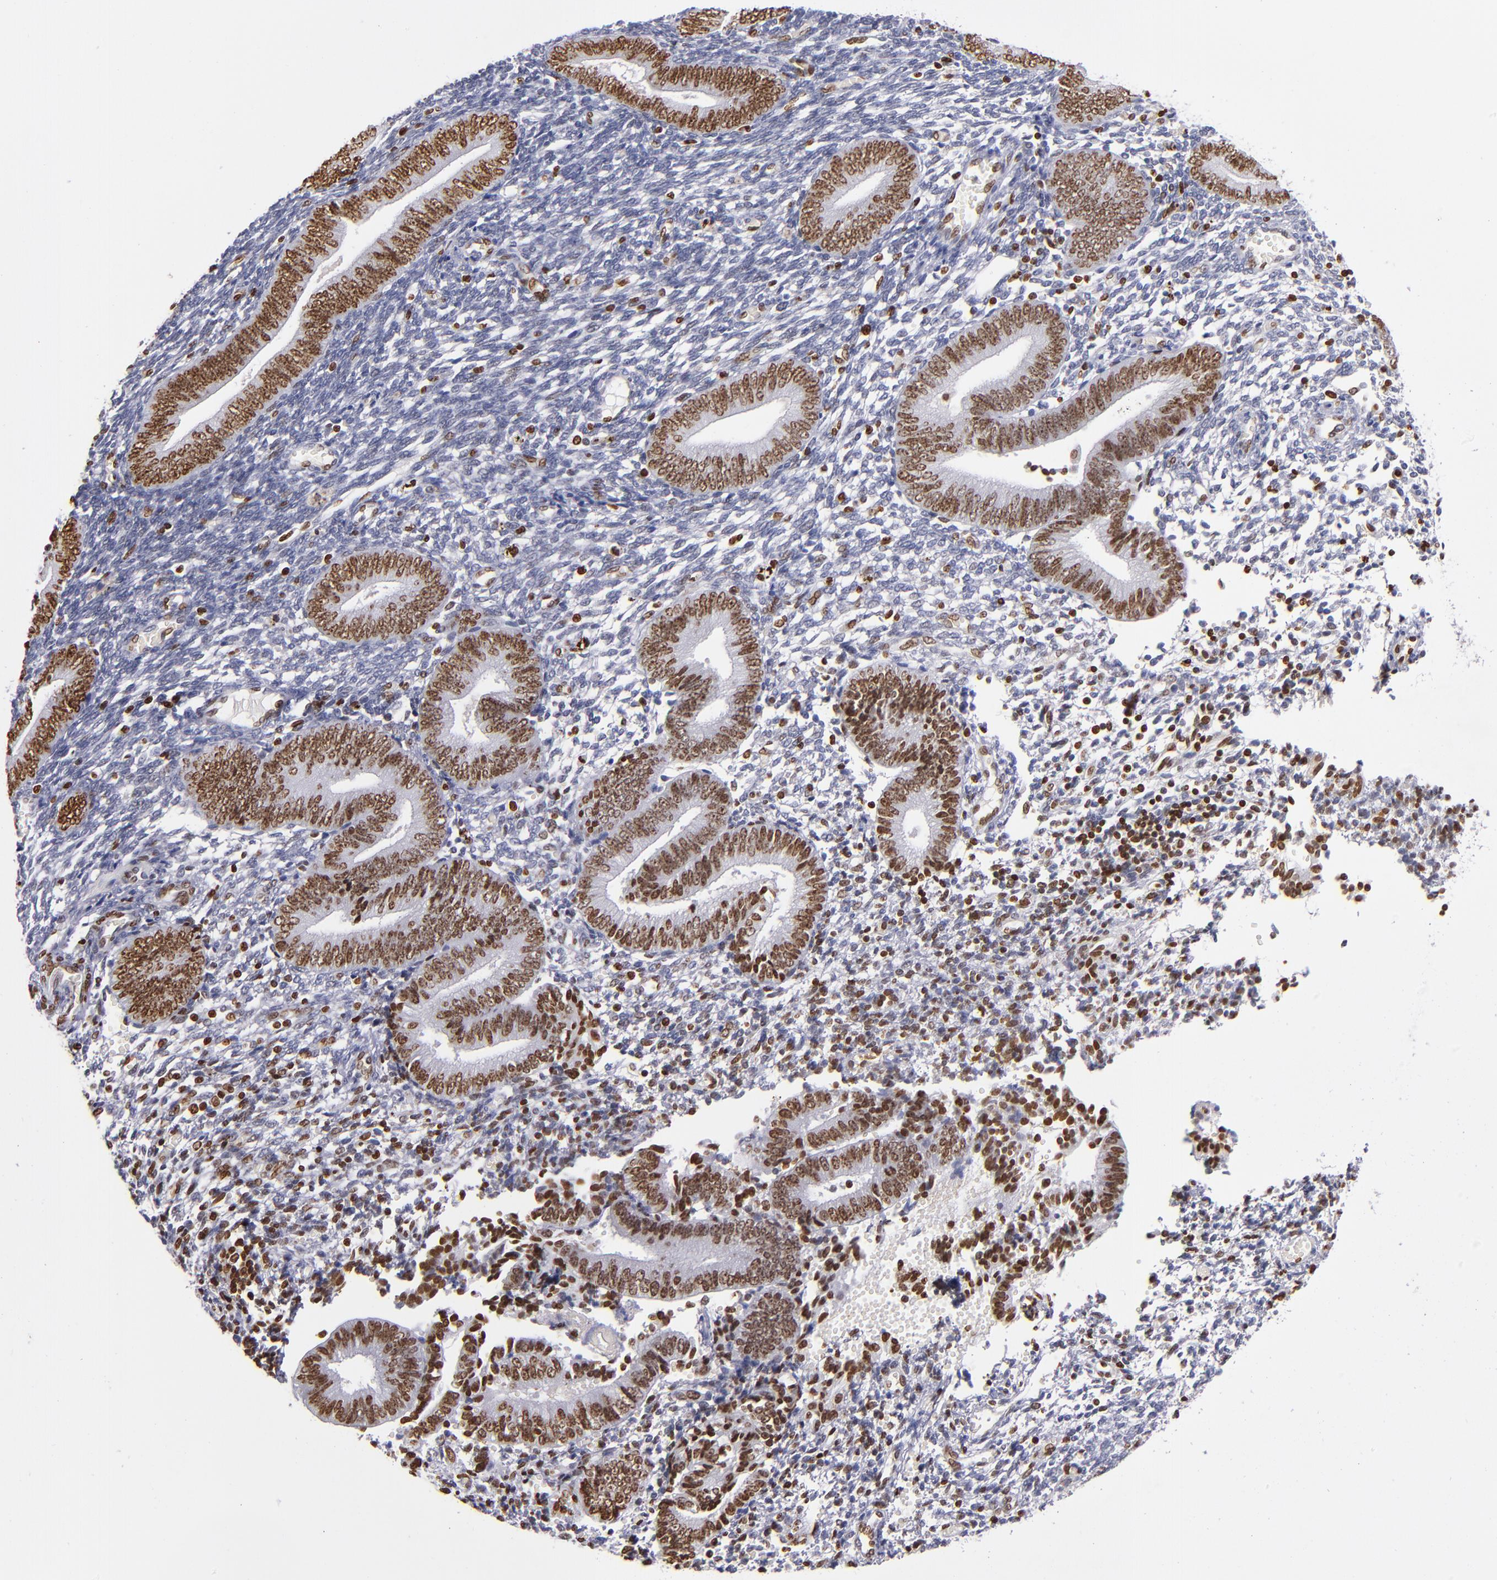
{"staining": {"intensity": "negative", "quantity": "none", "location": "none"}, "tissue": "endometrium", "cell_type": "Cells in endometrial stroma", "image_type": "normal", "snomed": [{"axis": "morphology", "description": "Normal tissue, NOS"}, {"axis": "topography", "description": "Uterus"}, {"axis": "topography", "description": "Endometrium"}], "caption": "An immunohistochemistry (IHC) image of normal endometrium is shown. There is no staining in cells in endometrial stroma of endometrium.", "gene": "CDKL5", "patient": {"sex": "female", "age": 33}}